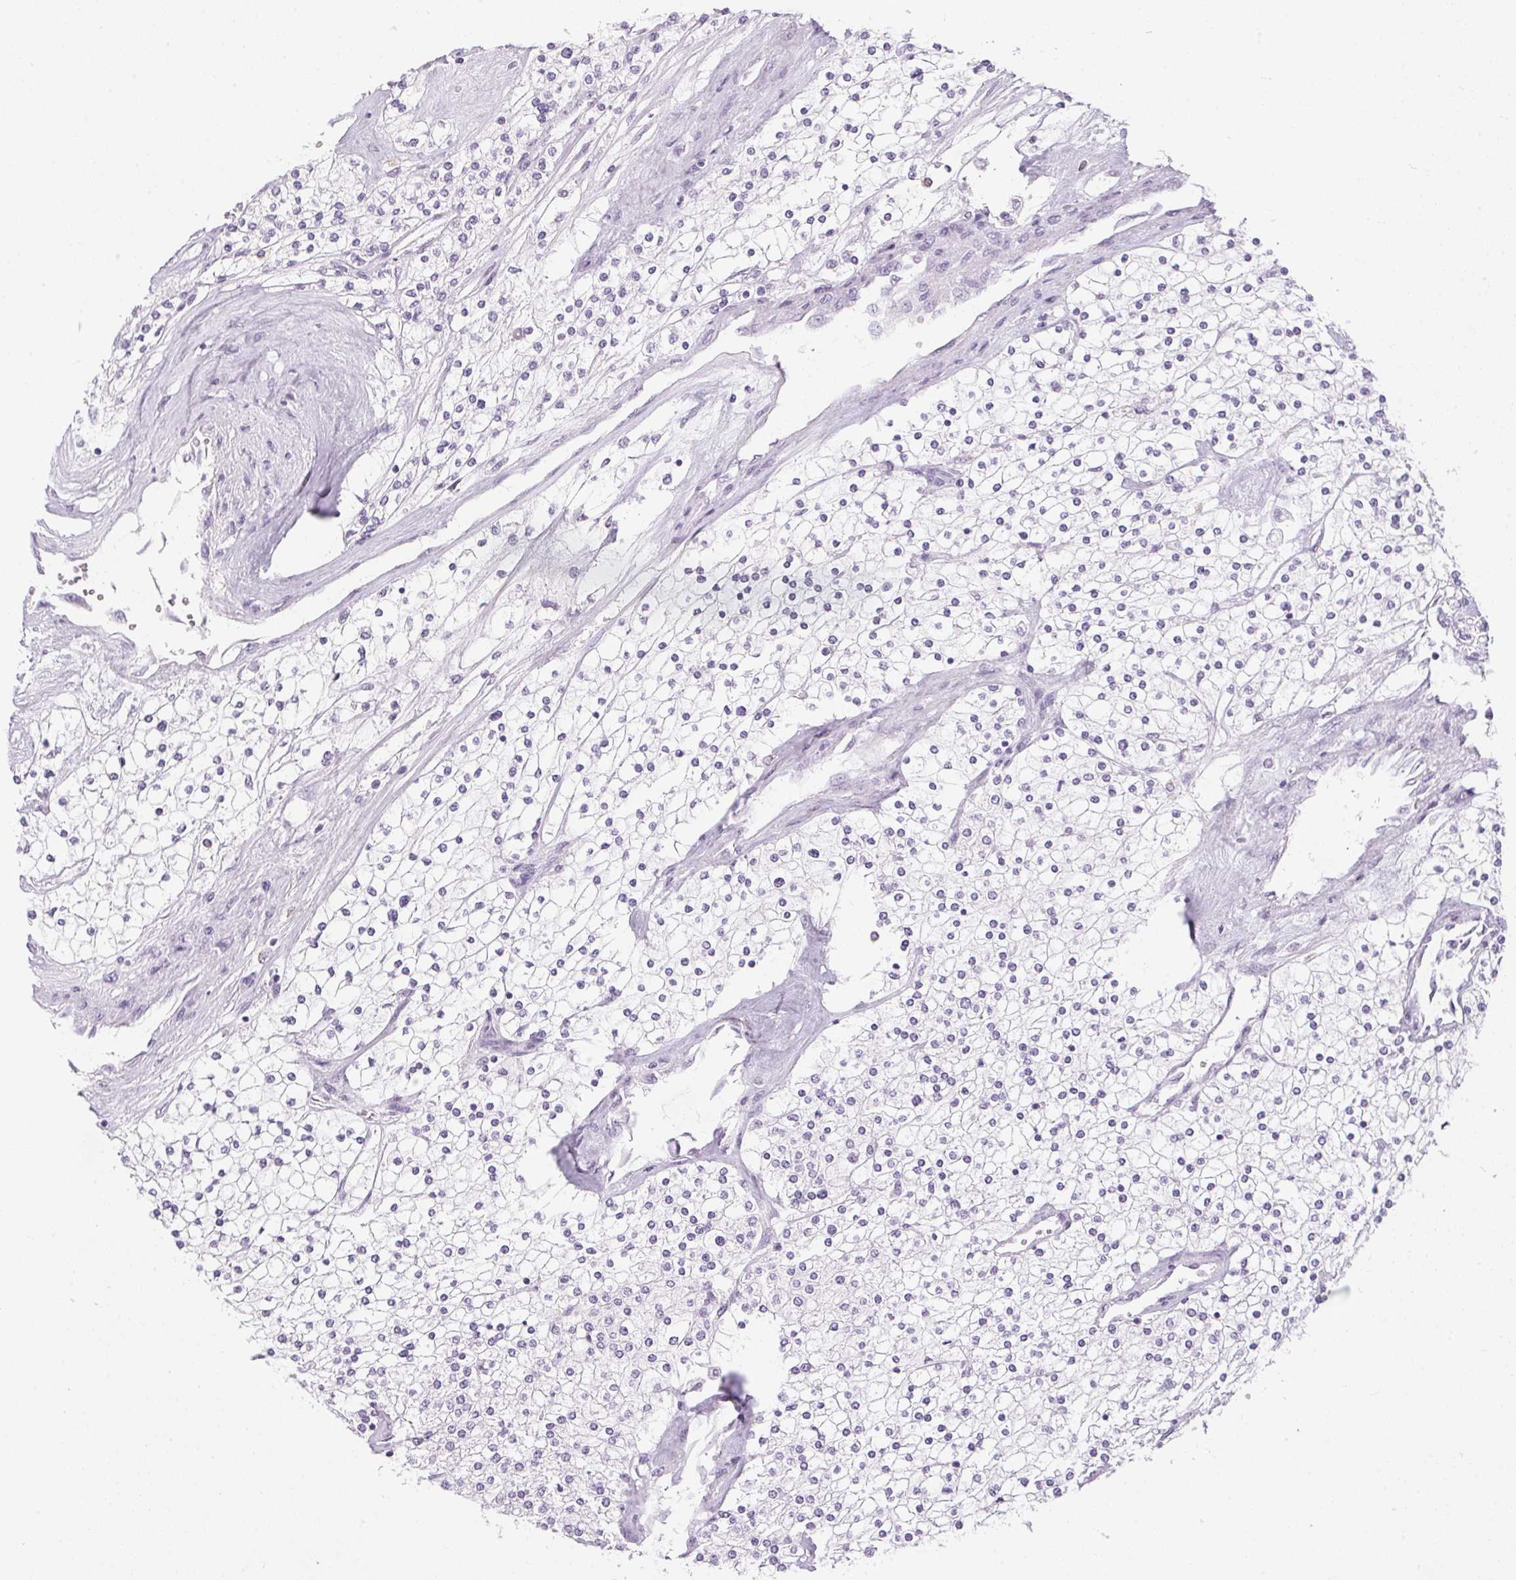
{"staining": {"intensity": "negative", "quantity": "none", "location": "none"}, "tissue": "renal cancer", "cell_type": "Tumor cells", "image_type": "cancer", "snomed": [{"axis": "morphology", "description": "Adenocarcinoma, NOS"}, {"axis": "topography", "description": "Kidney"}], "caption": "The histopathology image displays no significant positivity in tumor cells of adenocarcinoma (renal).", "gene": "CADPS", "patient": {"sex": "male", "age": 80}}